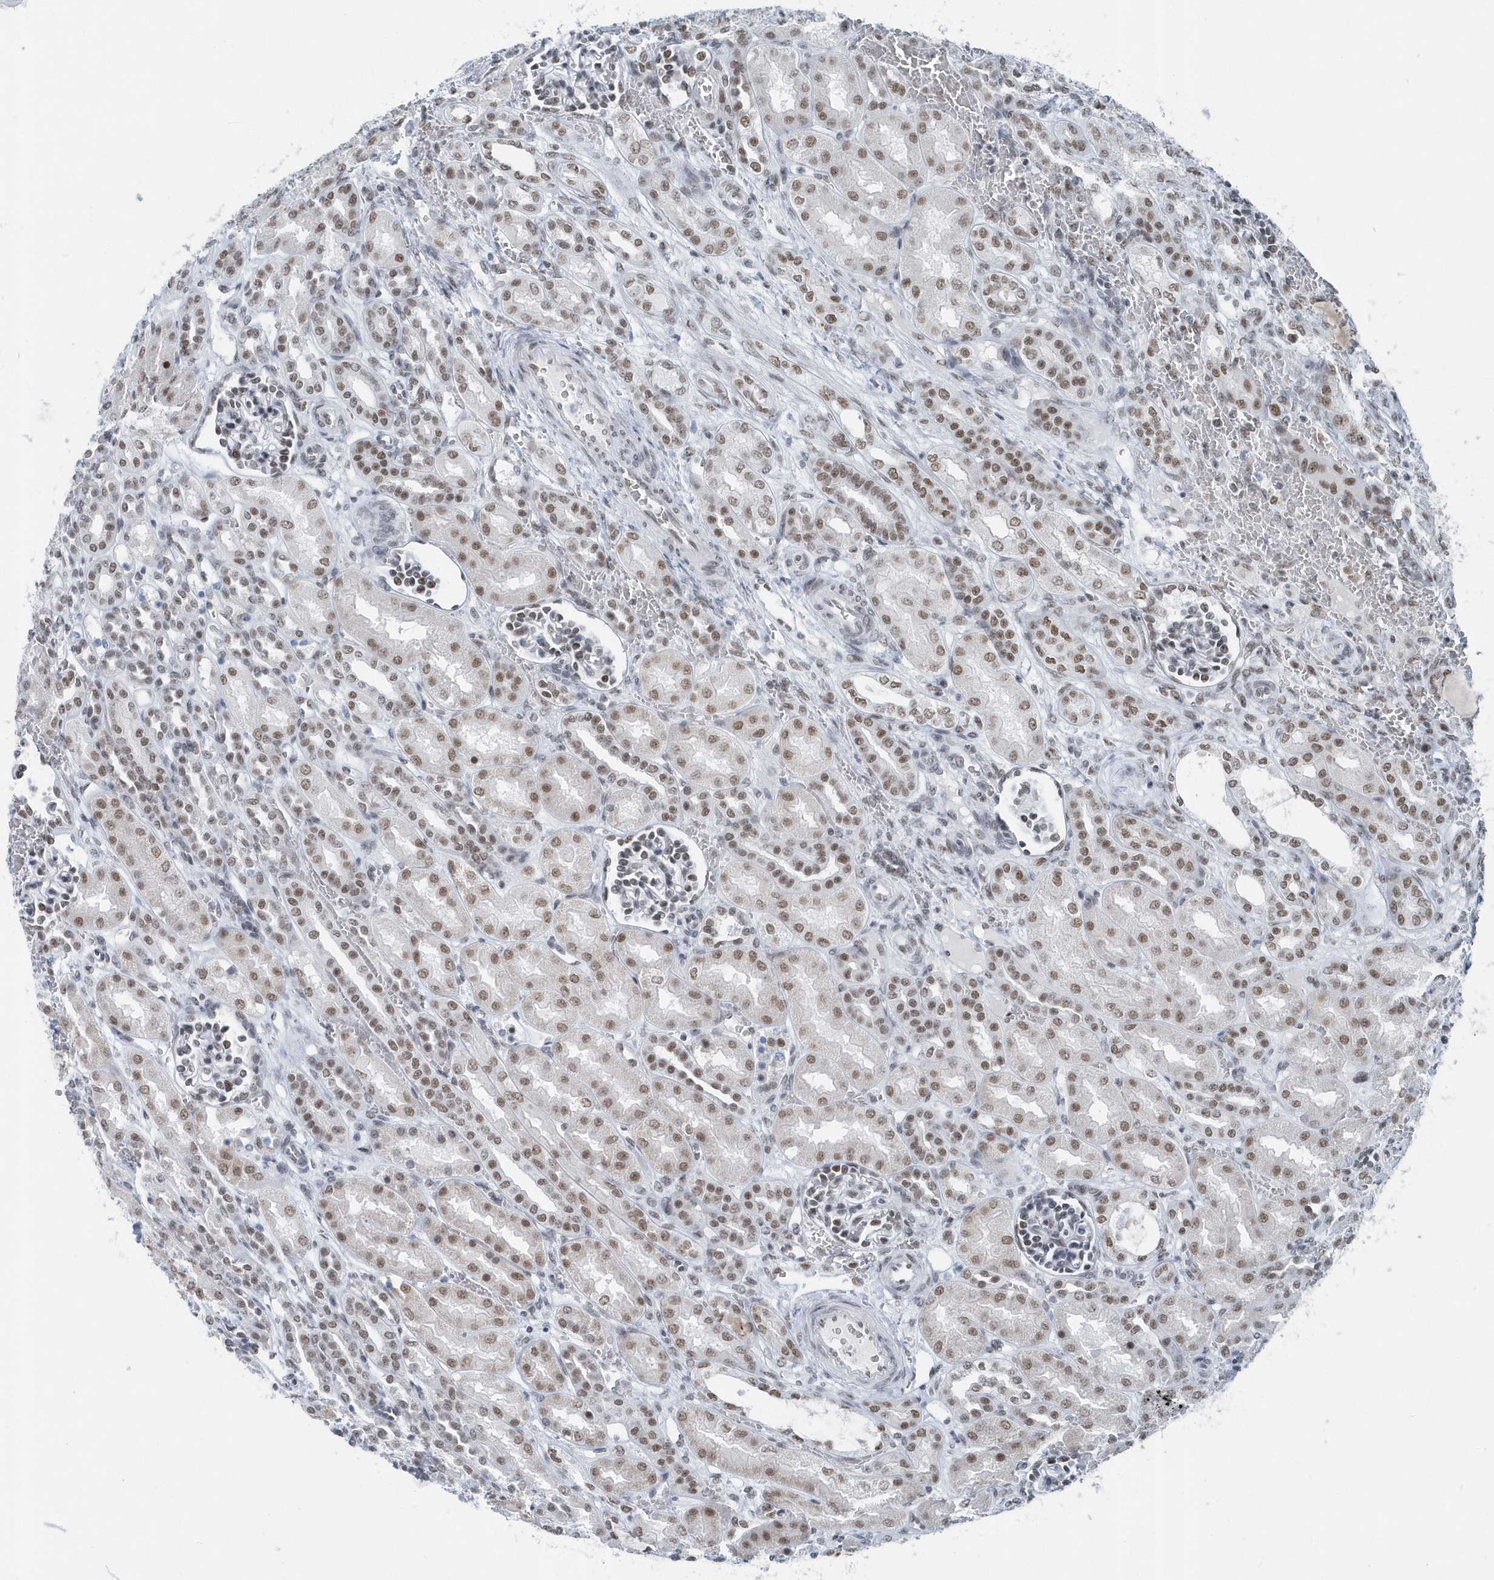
{"staining": {"intensity": "moderate", "quantity": "25%-75%", "location": "nuclear"}, "tissue": "kidney", "cell_type": "Cells in glomeruli", "image_type": "normal", "snomed": [{"axis": "morphology", "description": "Normal tissue, NOS"}, {"axis": "morphology", "description": "Neoplasm, malignant, NOS"}, {"axis": "topography", "description": "Kidney"}], "caption": "Moderate nuclear expression is seen in approximately 25%-75% of cells in glomeruli in normal kidney.", "gene": "FIP1L1", "patient": {"sex": "female", "age": 1}}